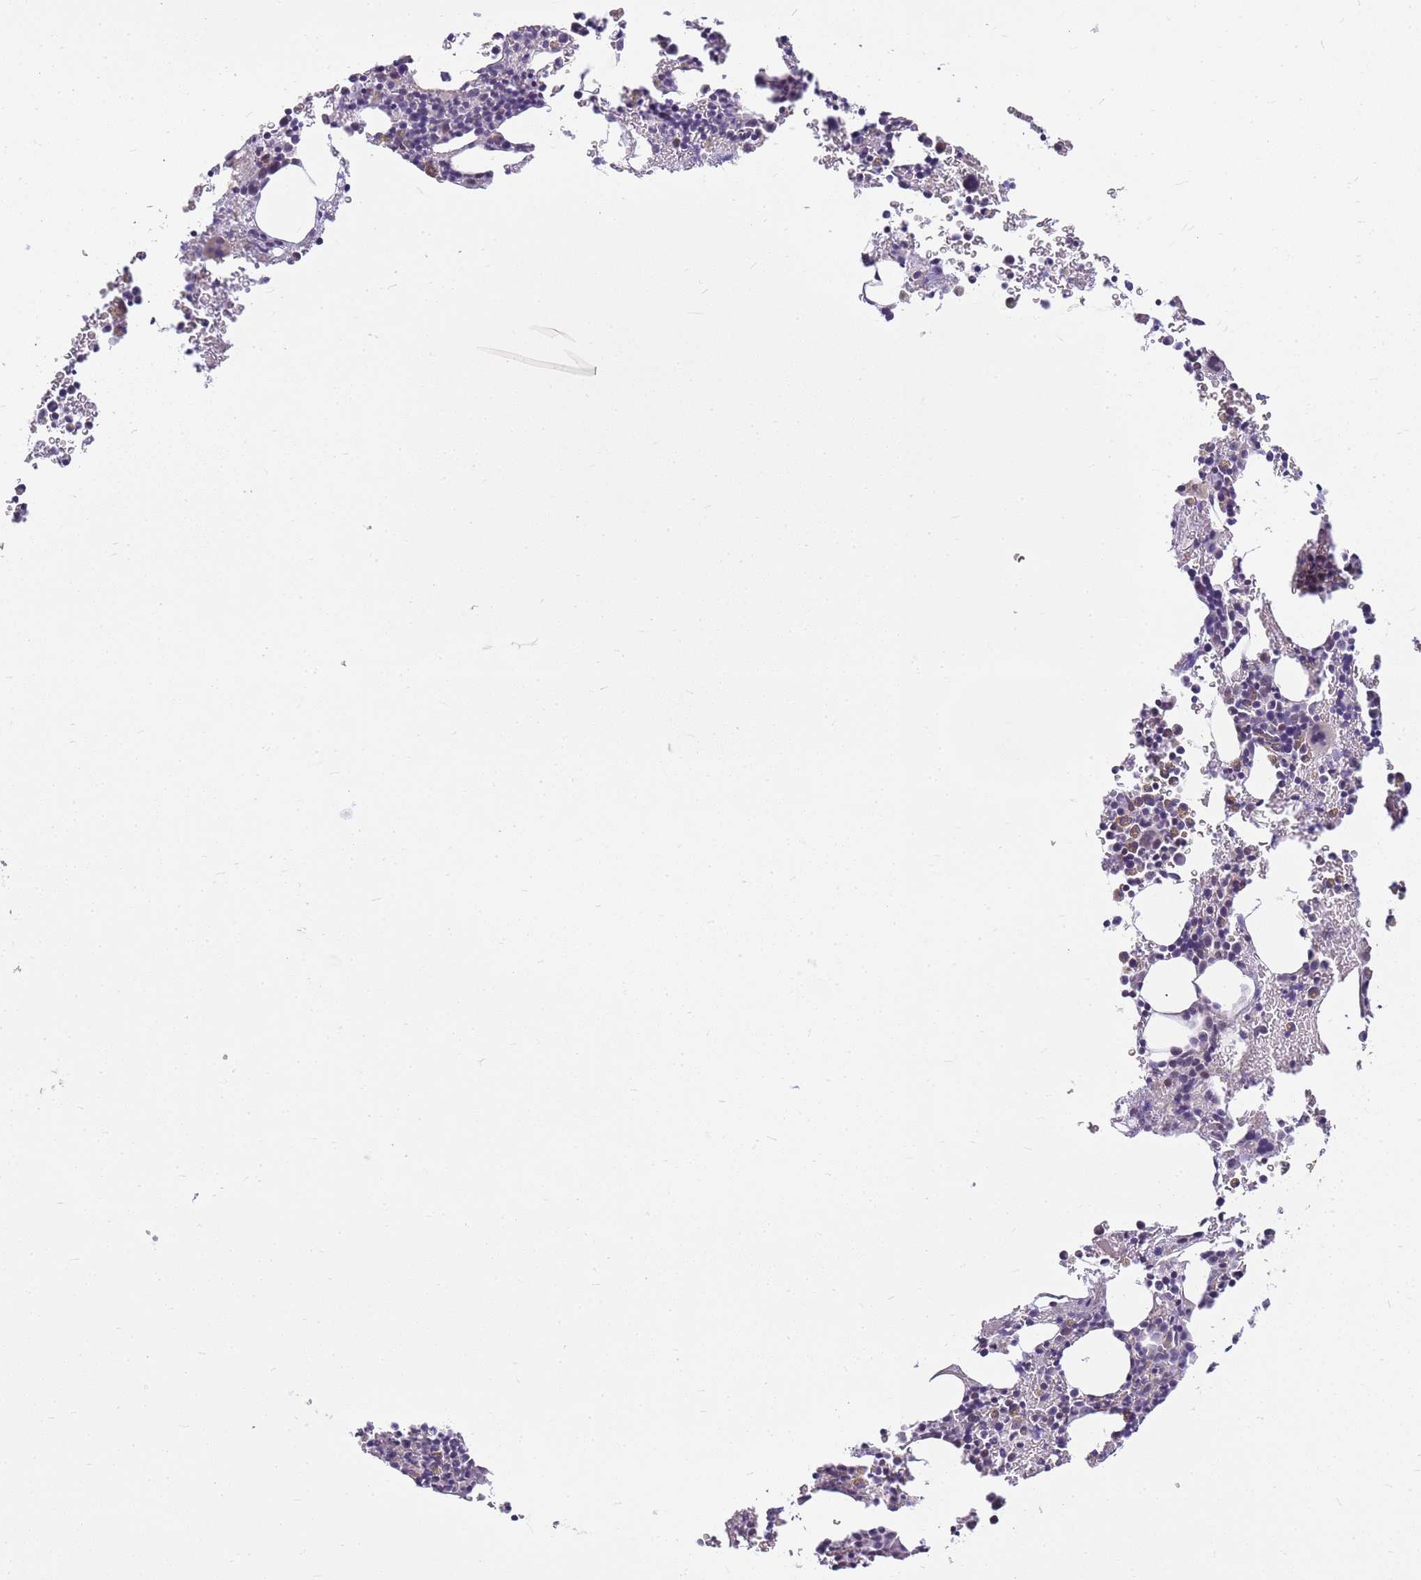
{"staining": {"intensity": "negative", "quantity": "none", "location": "none"}, "tissue": "bone marrow", "cell_type": "Hematopoietic cells", "image_type": "normal", "snomed": [{"axis": "morphology", "description": "Normal tissue, NOS"}, {"axis": "topography", "description": "Bone marrow"}], "caption": "High power microscopy image of an IHC histopathology image of unremarkable bone marrow, revealing no significant positivity in hematopoietic cells.", "gene": "CLBA1", "patient": {"sex": "male", "age": 41}}